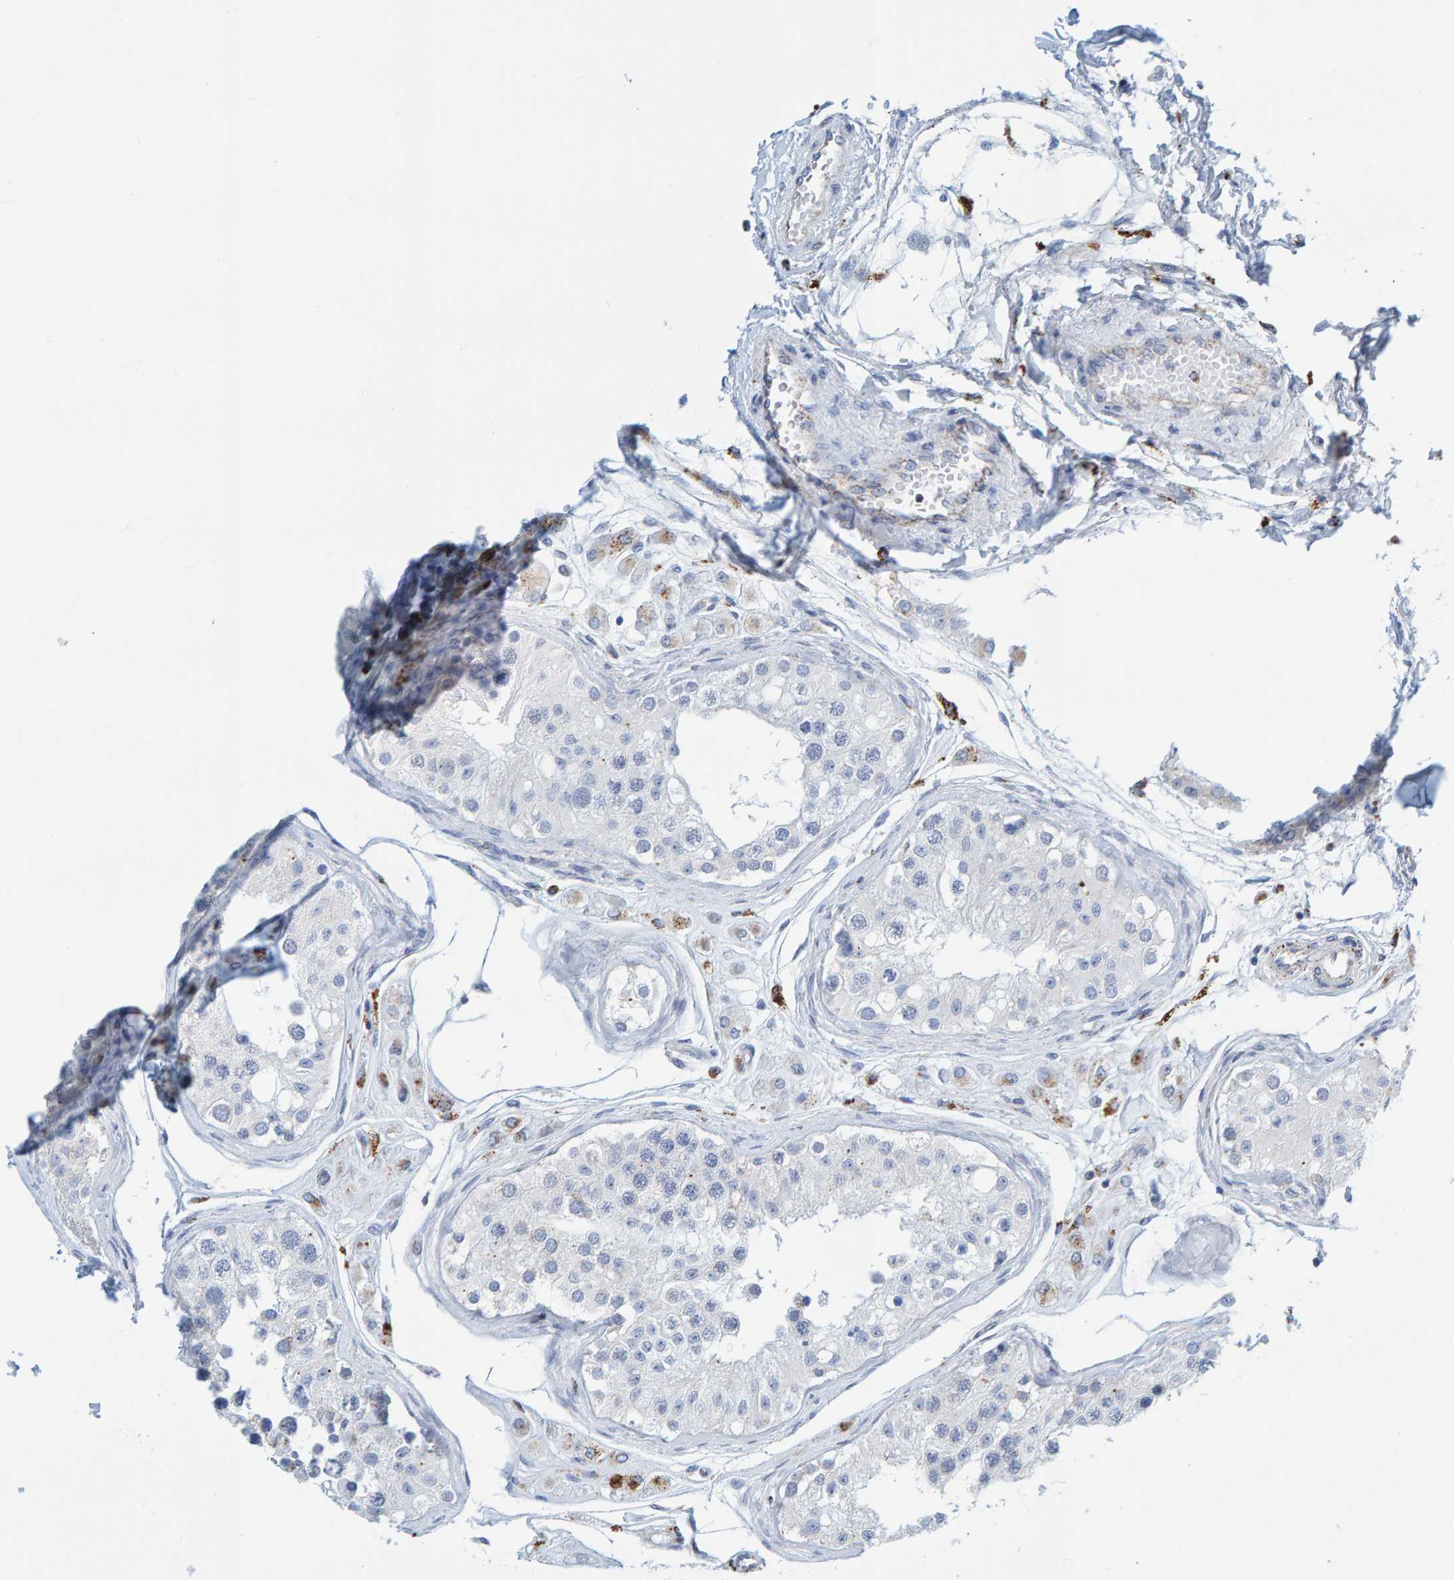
{"staining": {"intensity": "negative", "quantity": "none", "location": "none"}, "tissue": "testis", "cell_type": "Cells in seminiferous ducts", "image_type": "normal", "snomed": [{"axis": "morphology", "description": "Normal tissue, NOS"}, {"axis": "morphology", "description": "Adenocarcinoma, metastatic, NOS"}, {"axis": "topography", "description": "Testis"}], "caption": "A photomicrograph of testis stained for a protein shows no brown staining in cells in seminiferous ducts. The staining is performed using DAB (3,3'-diaminobenzidine) brown chromogen with nuclei counter-stained in using hematoxylin.", "gene": "BIN3", "patient": {"sex": "male", "age": 26}}